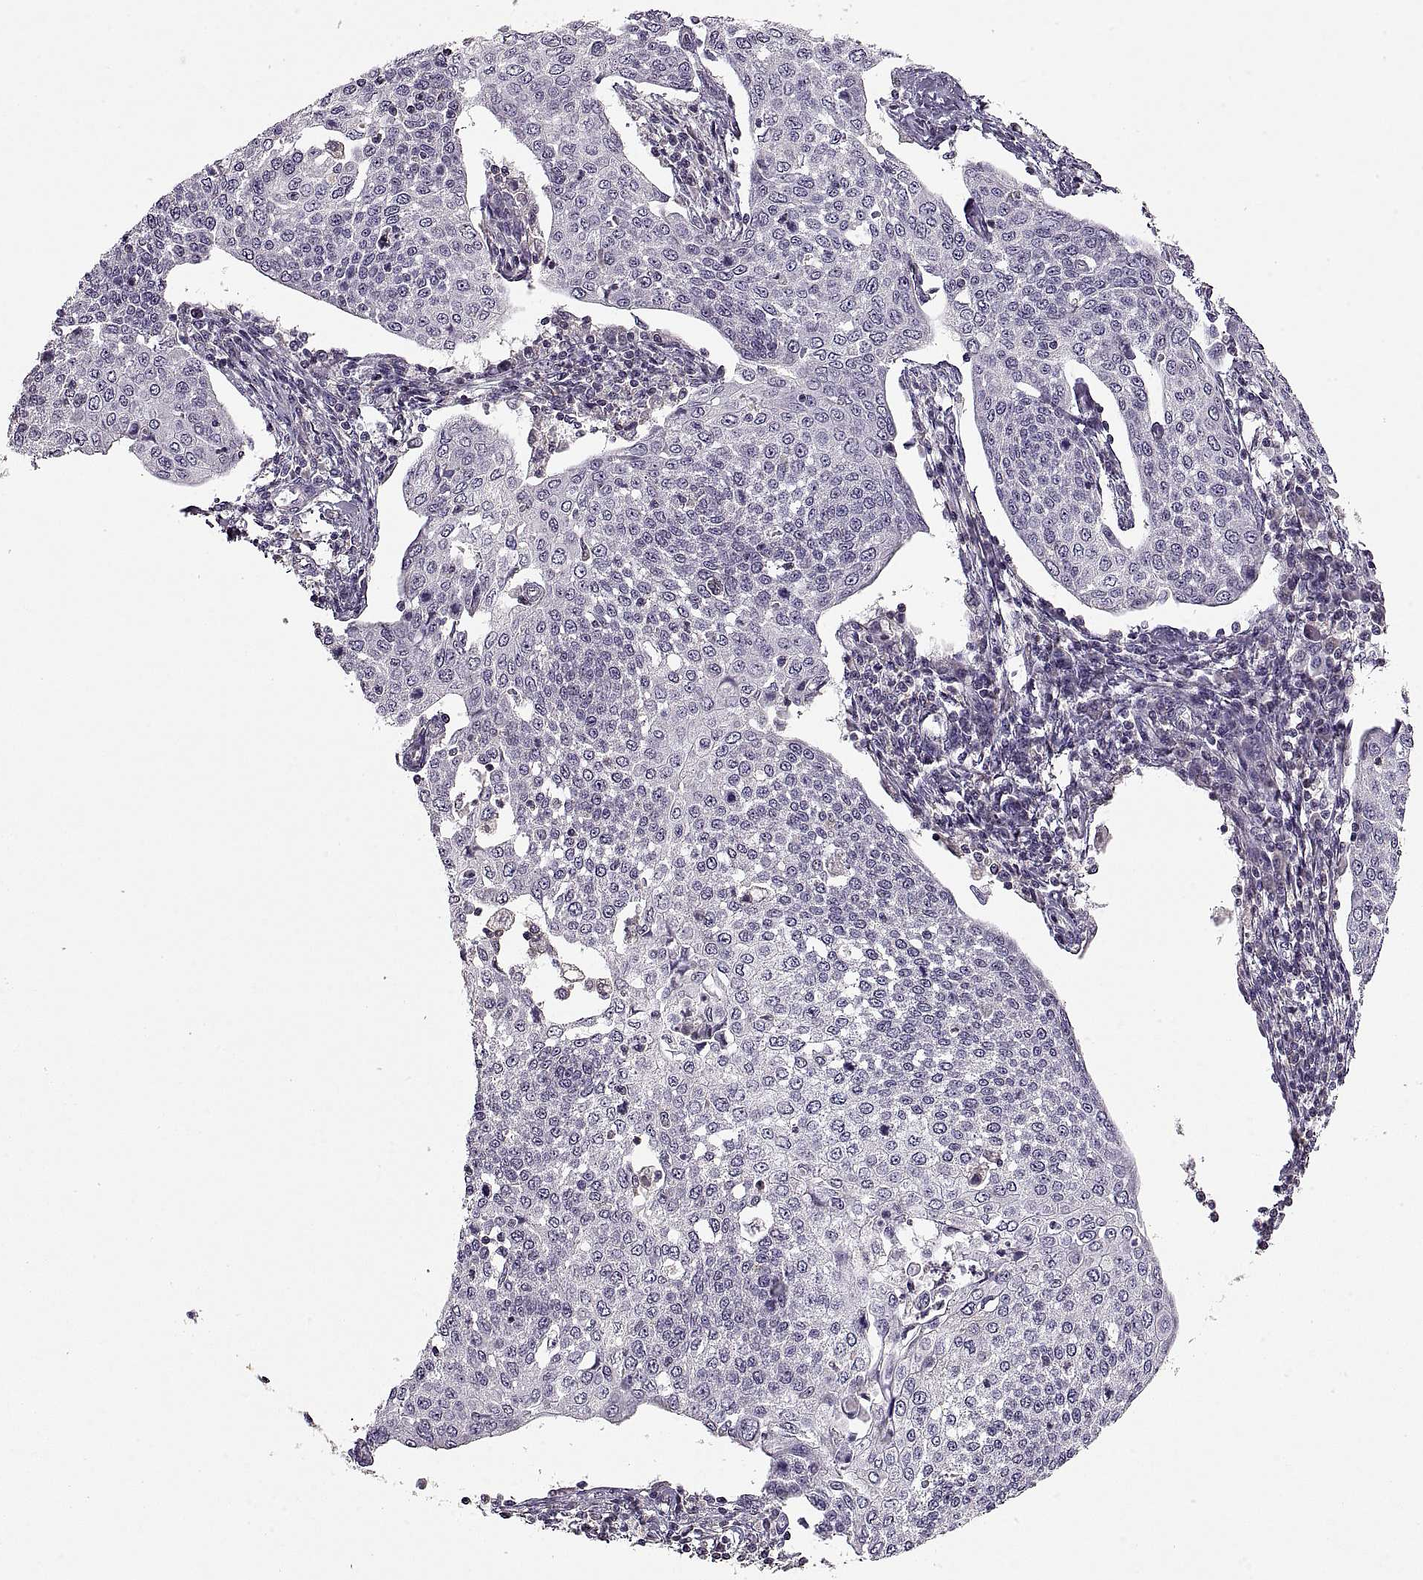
{"staining": {"intensity": "negative", "quantity": "none", "location": "none"}, "tissue": "cervical cancer", "cell_type": "Tumor cells", "image_type": "cancer", "snomed": [{"axis": "morphology", "description": "Squamous cell carcinoma, NOS"}, {"axis": "topography", "description": "Cervix"}], "caption": "Immunohistochemistry of cervical squamous cell carcinoma demonstrates no positivity in tumor cells.", "gene": "ADAM11", "patient": {"sex": "female", "age": 34}}